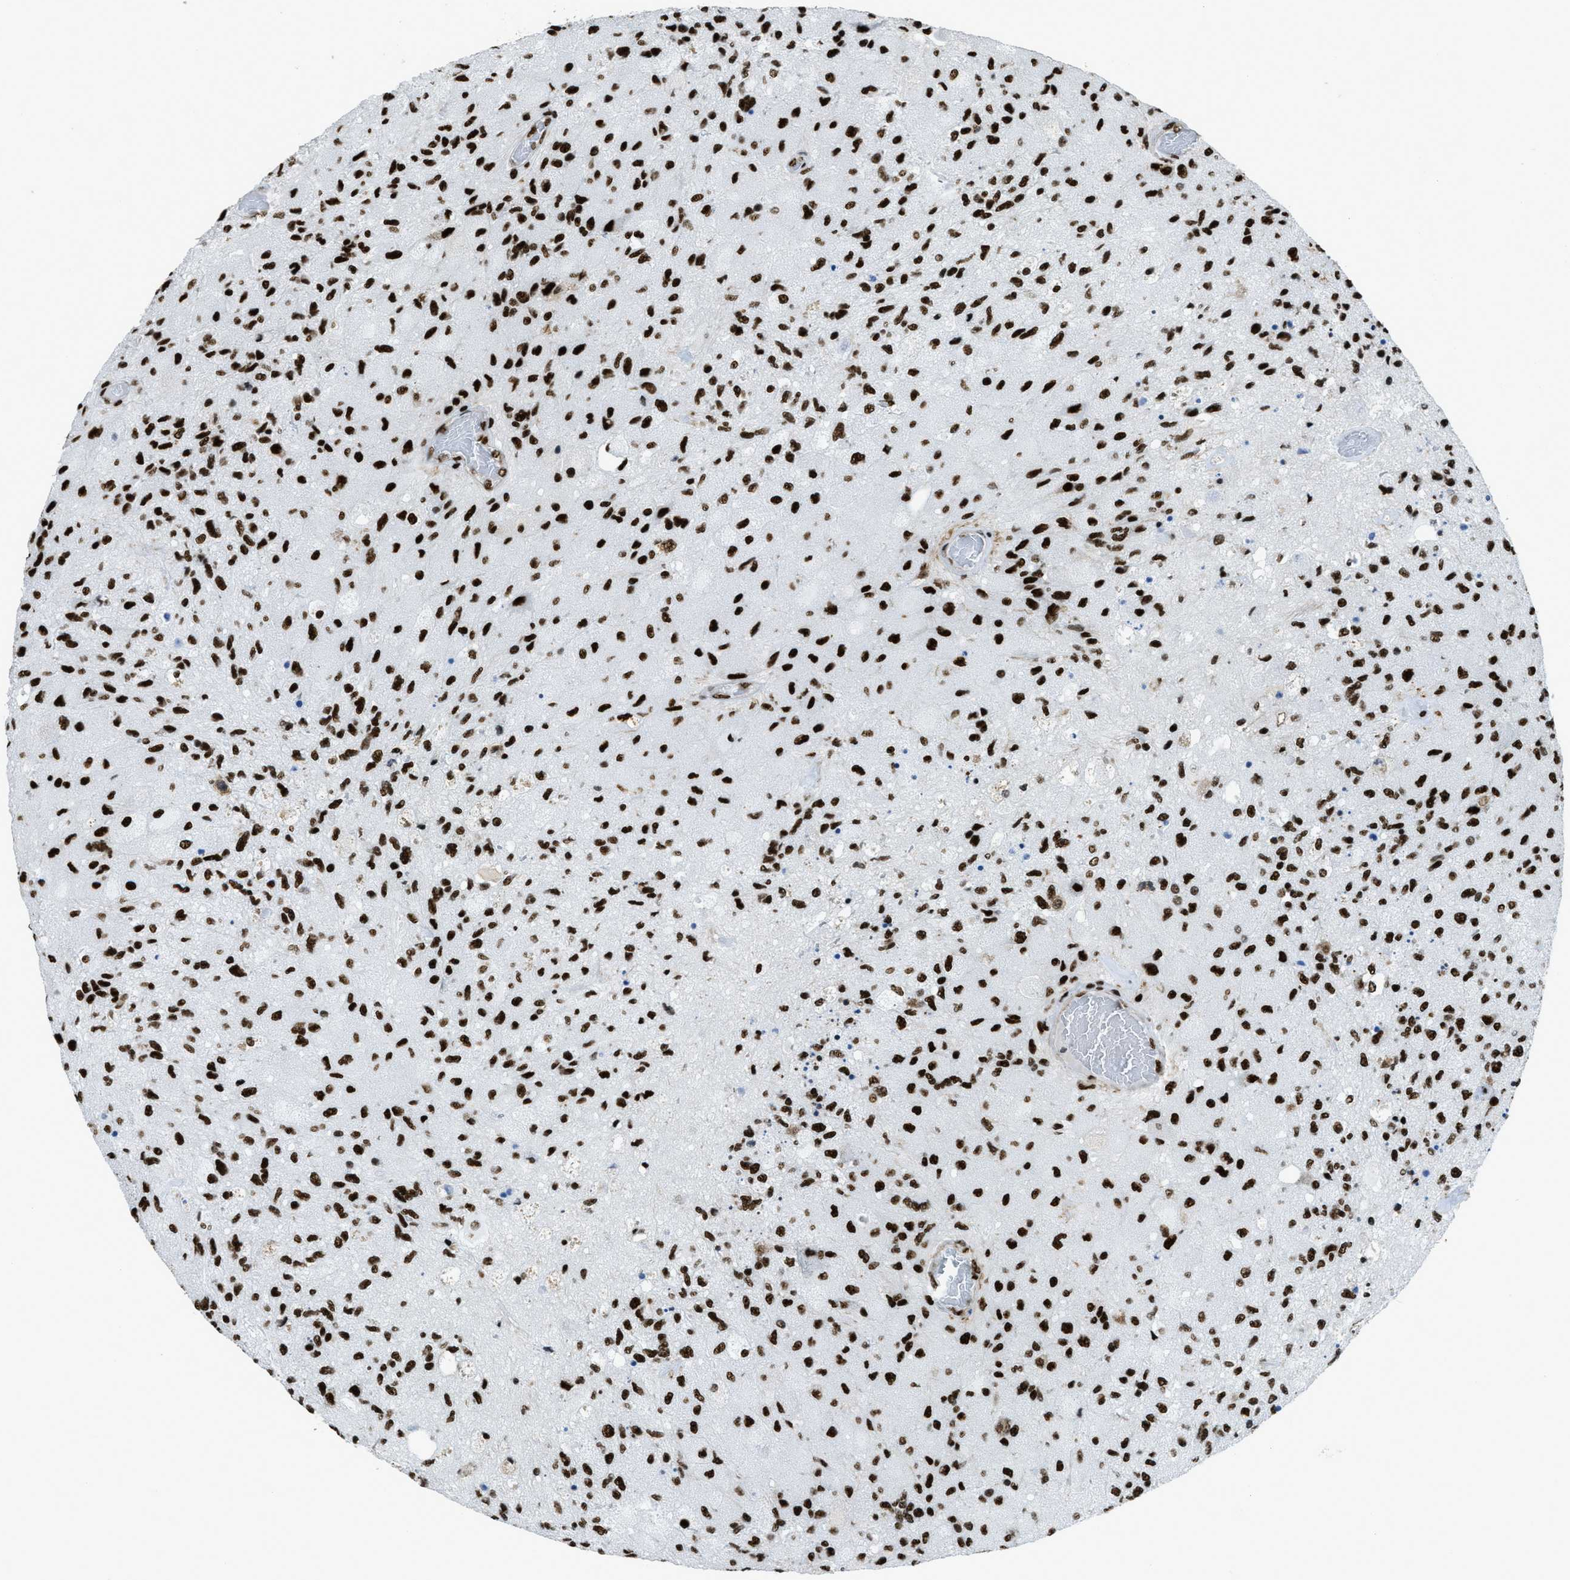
{"staining": {"intensity": "strong", "quantity": ">75%", "location": "nuclear"}, "tissue": "glioma", "cell_type": "Tumor cells", "image_type": "cancer", "snomed": [{"axis": "morphology", "description": "Normal tissue, NOS"}, {"axis": "morphology", "description": "Glioma, malignant, High grade"}, {"axis": "topography", "description": "Cerebral cortex"}], "caption": "High-power microscopy captured an immunohistochemistry (IHC) photomicrograph of glioma, revealing strong nuclear expression in approximately >75% of tumor cells.", "gene": "ZNF207", "patient": {"sex": "male", "age": 77}}